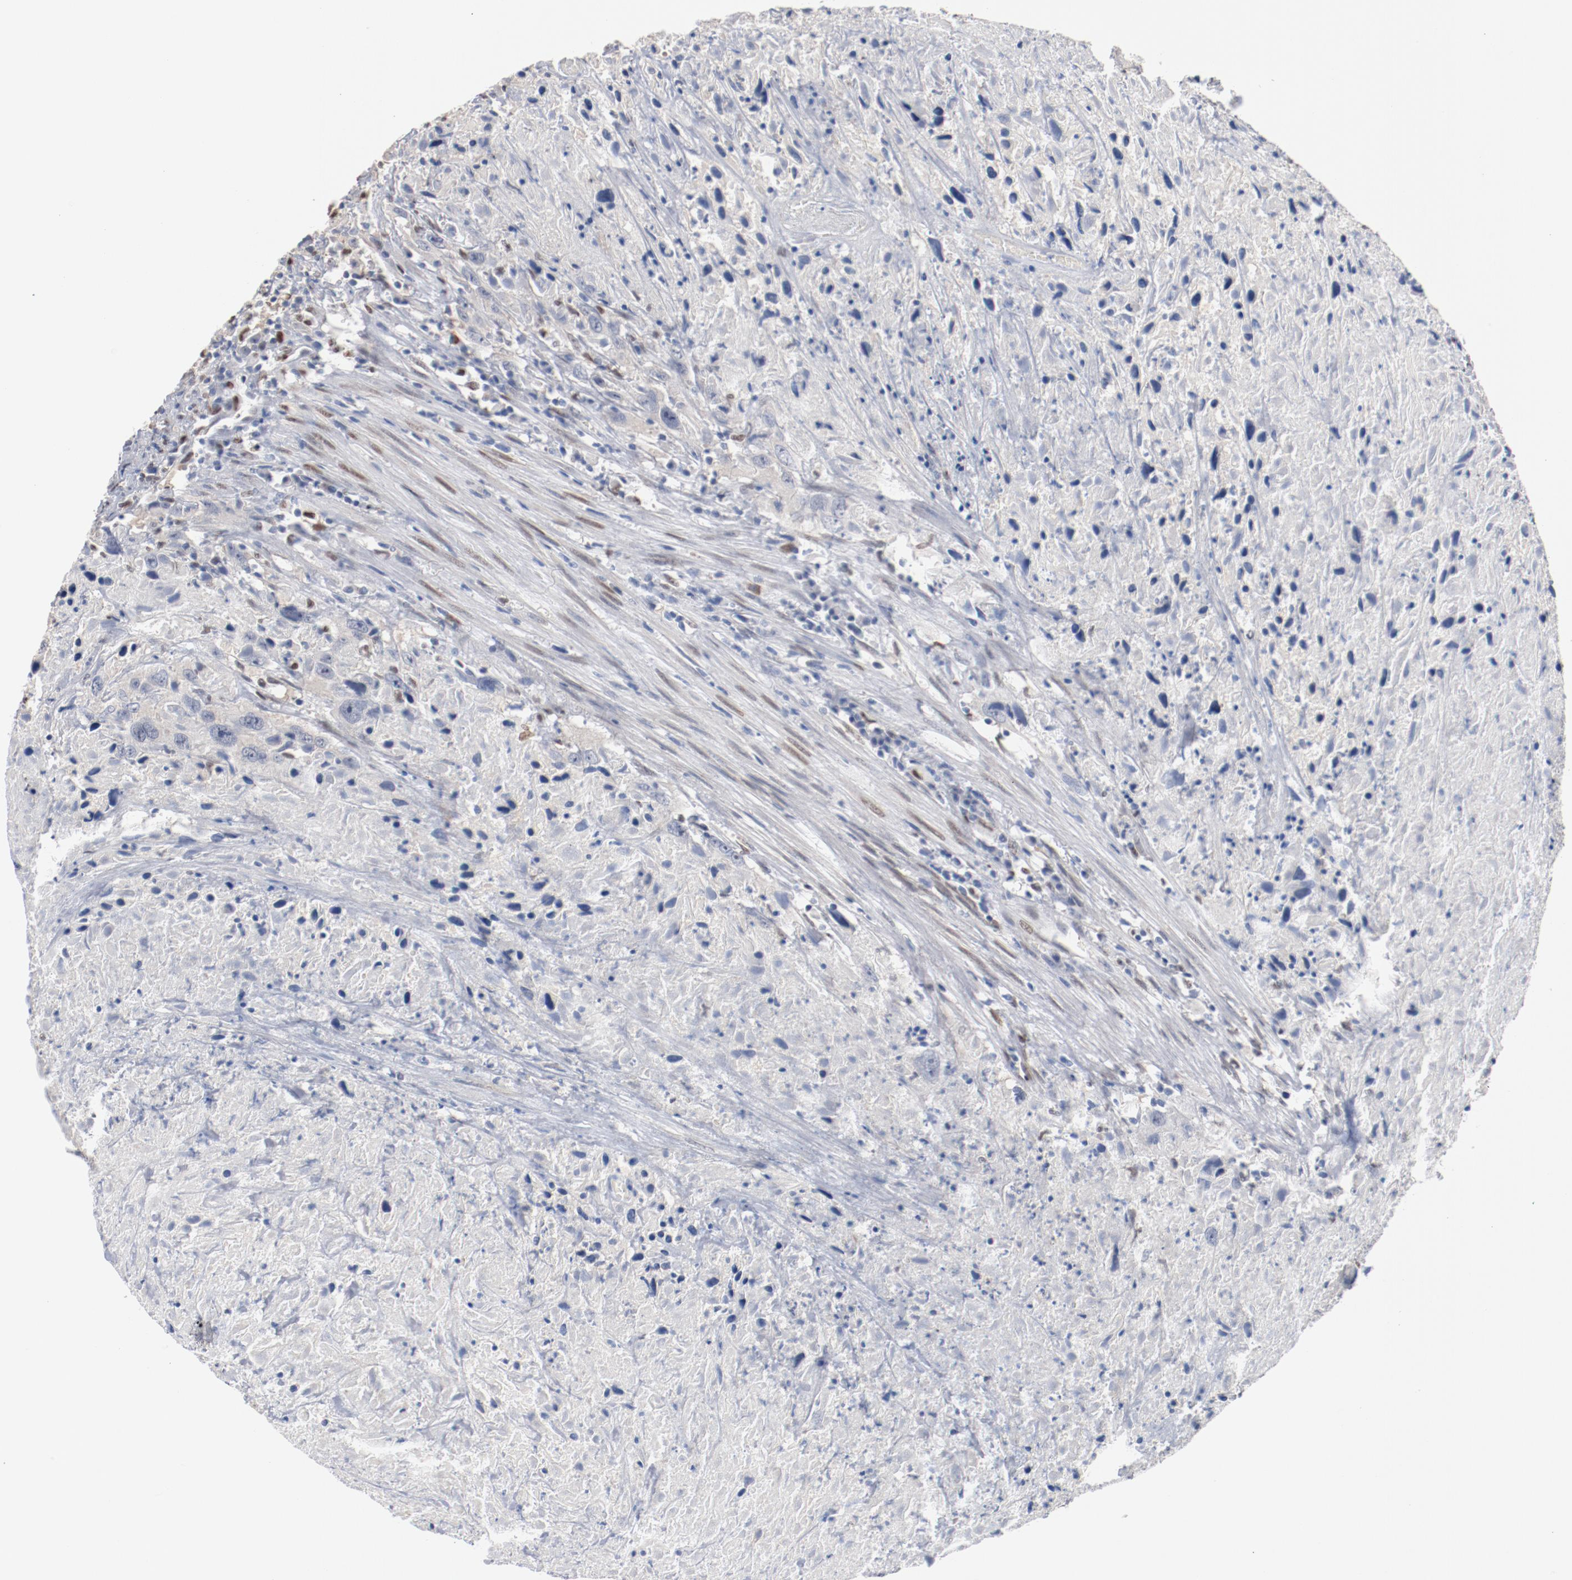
{"staining": {"intensity": "negative", "quantity": "none", "location": "none"}, "tissue": "urothelial cancer", "cell_type": "Tumor cells", "image_type": "cancer", "snomed": [{"axis": "morphology", "description": "Urothelial carcinoma, High grade"}, {"axis": "topography", "description": "Urinary bladder"}], "caption": "Histopathology image shows no protein positivity in tumor cells of urothelial cancer tissue.", "gene": "ZEB2", "patient": {"sex": "male", "age": 61}}